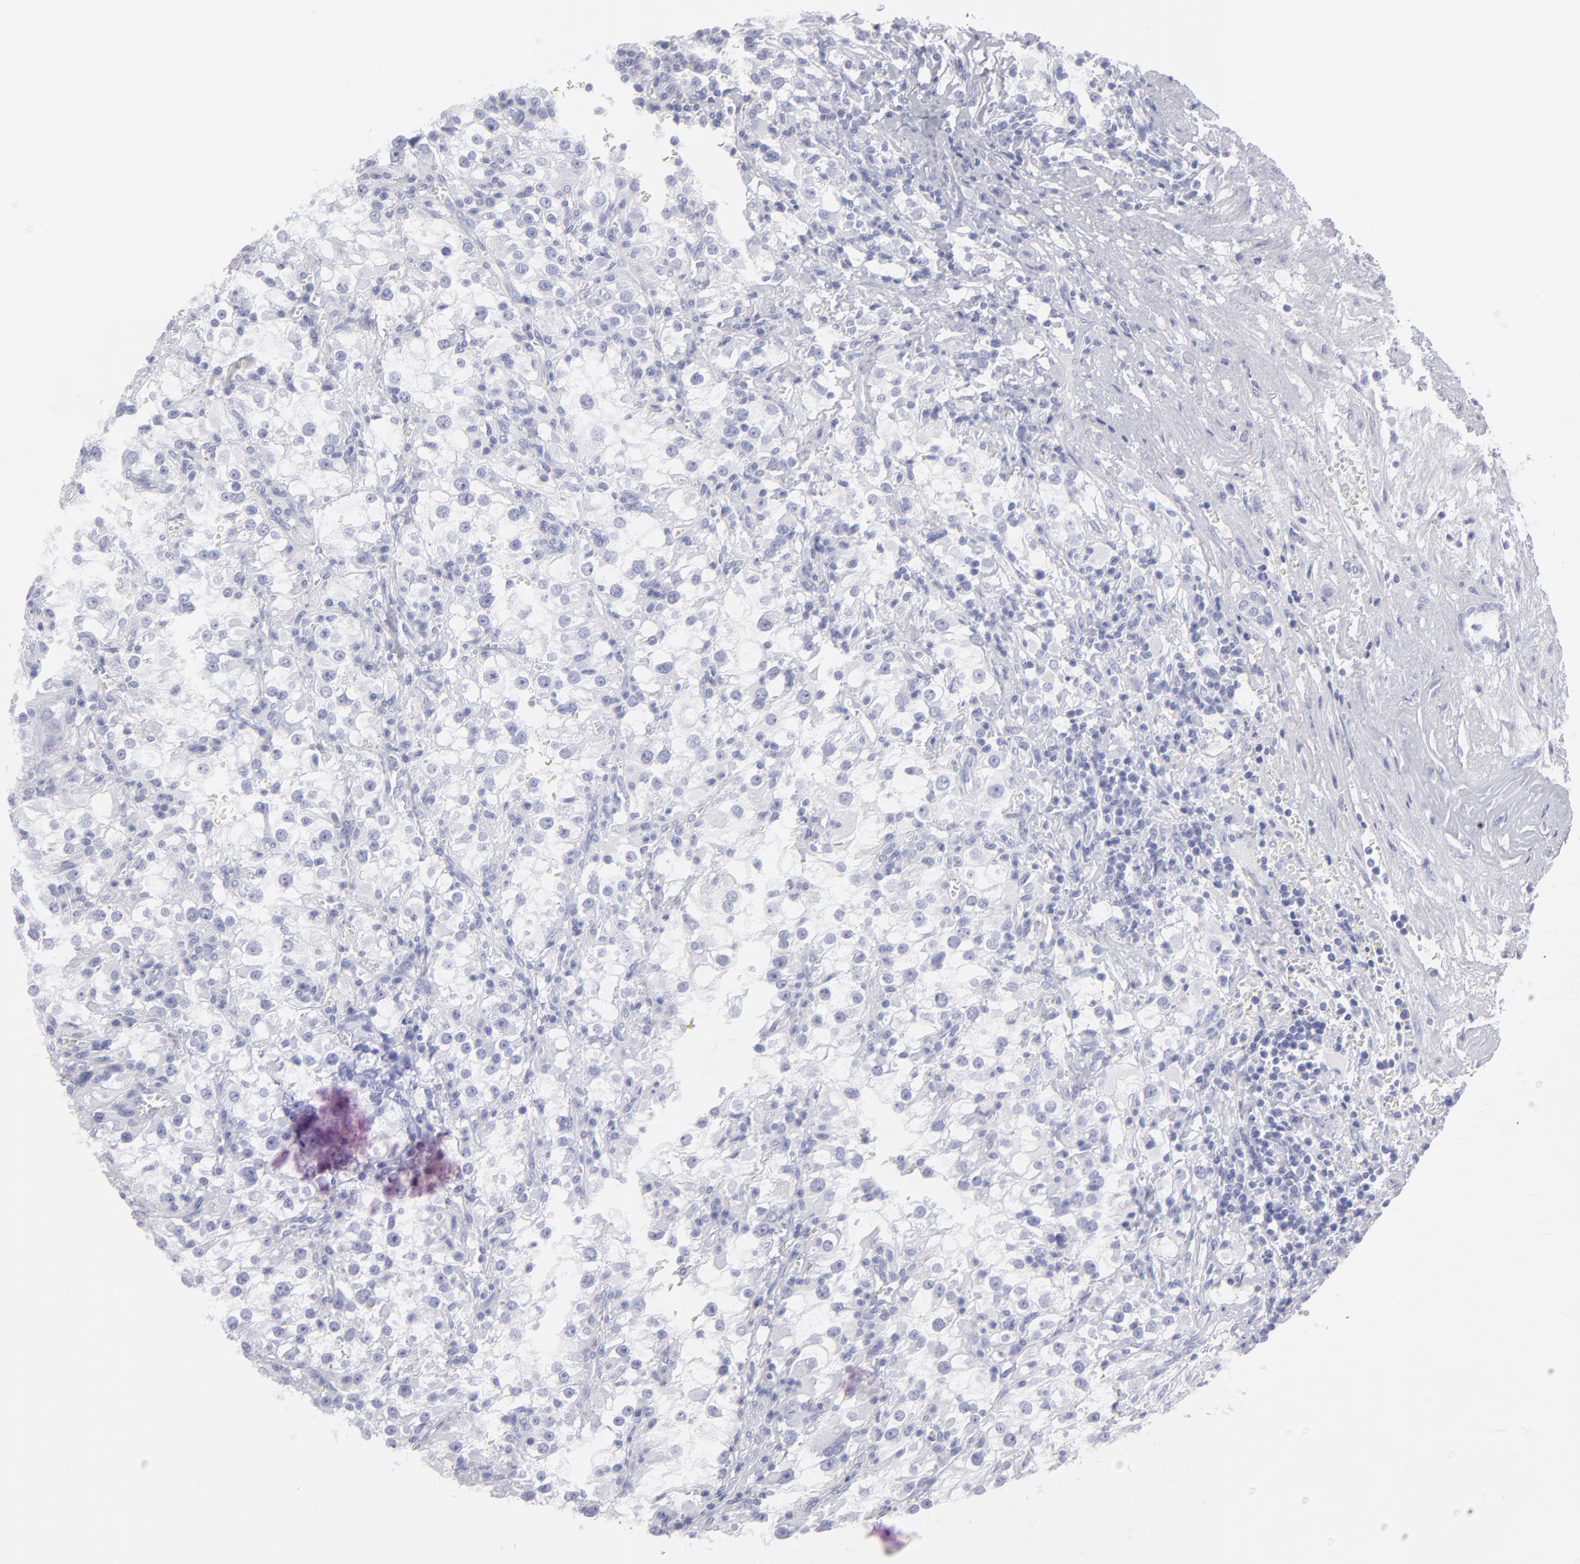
{"staining": {"intensity": "negative", "quantity": "none", "location": "none"}, "tissue": "renal cancer", "cell_type": "Tumor cells", "image_type": "cancer", "snomed": [{"axis": "morphology", "description": "Adenocarcinoma, NOS"}, {"axis": "topography", "description": "Kidney"}], "caption": "This is an IHC photomicrograph of adenocarcinoma (renal). There is no expression in tumor cells.", "gene": "CALR", "patient": {"sex": "female", "age": 52}}